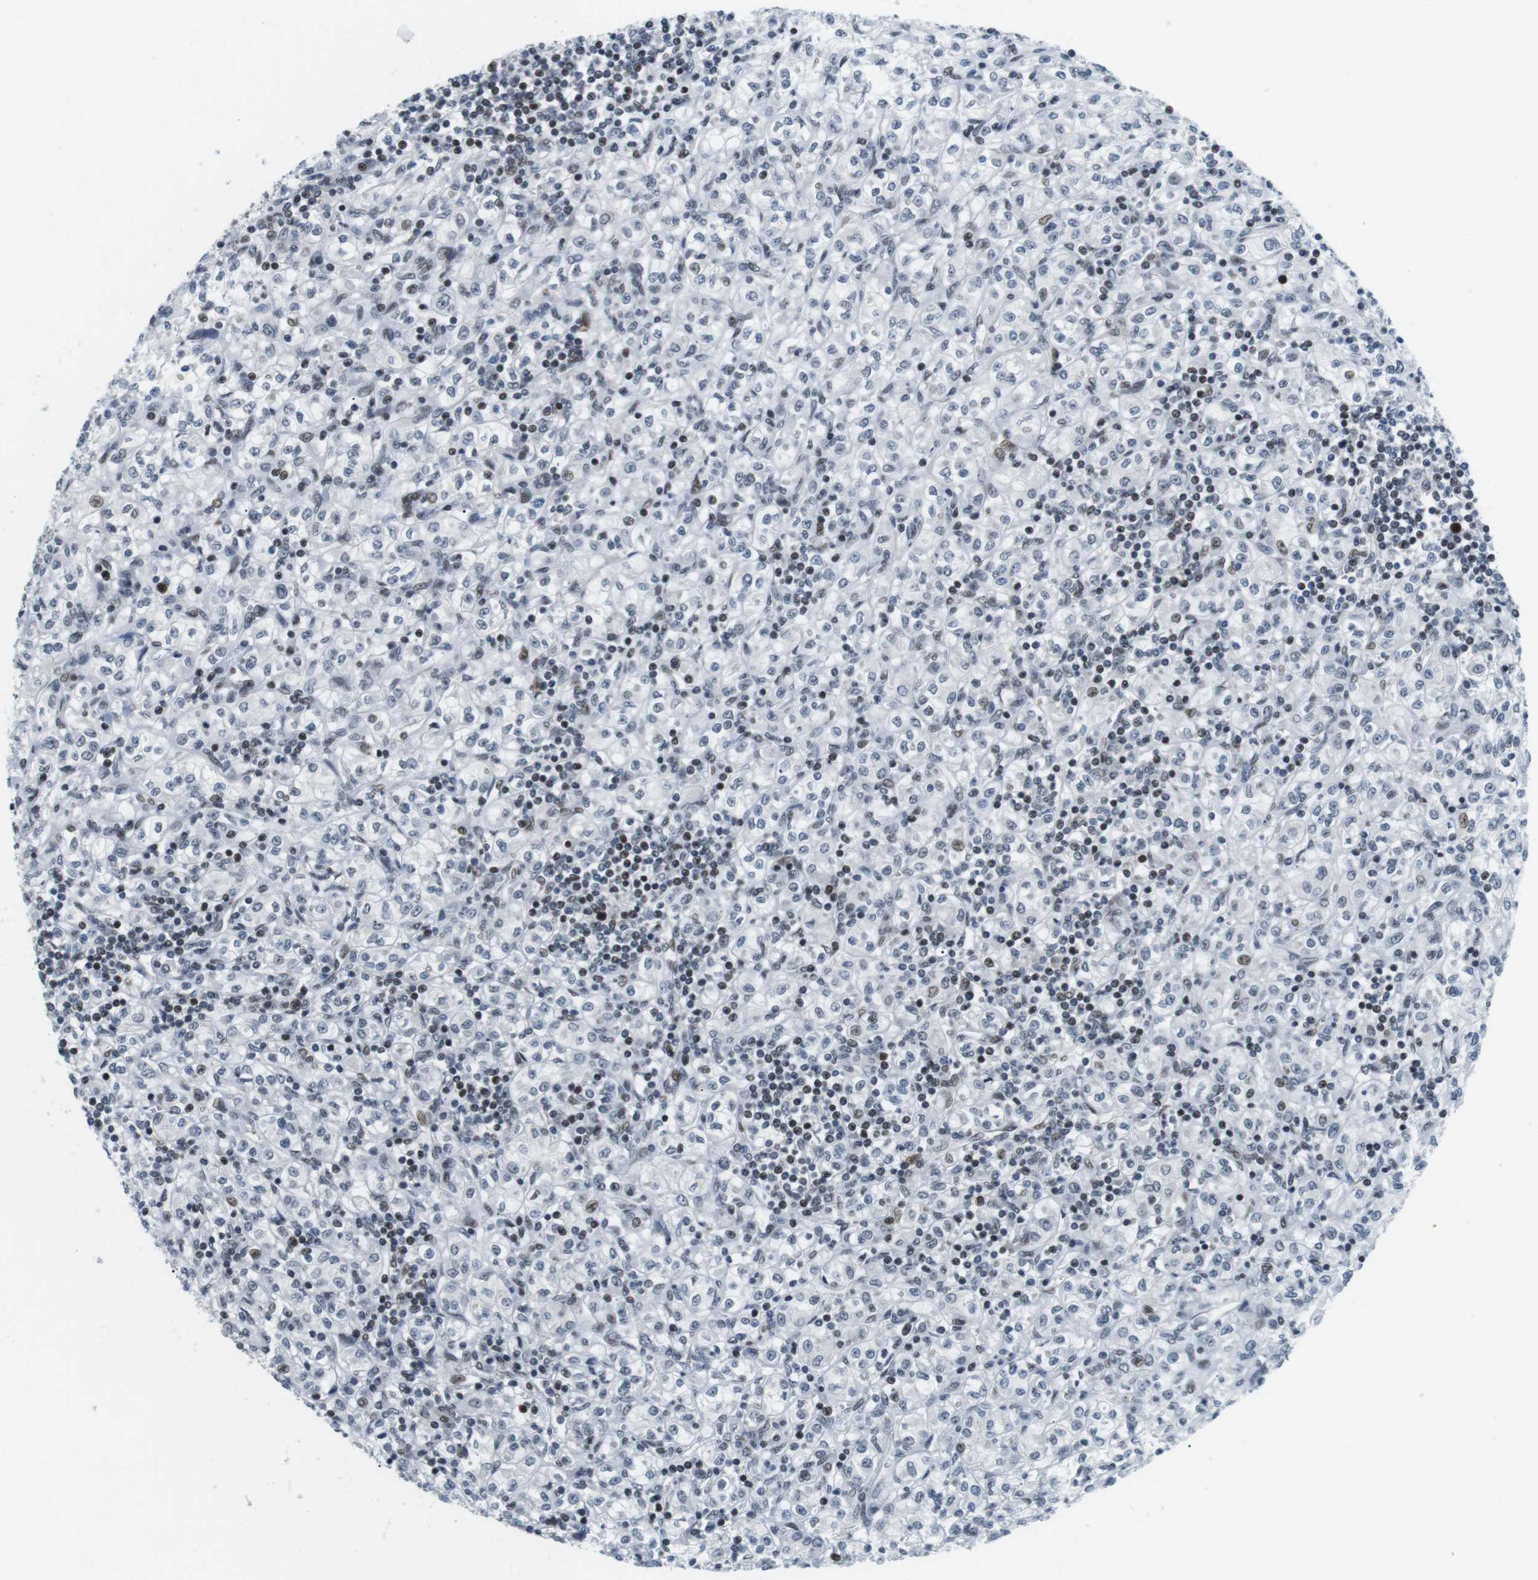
{"staining": {"intensity": "negative", "quantity": "none", "location": "none"}, "tissue": "renal cancer", "cell_type": "Tumor cells", "image_type": "cancer", "snomed": [{"axis": "morphology", "description": "Adenocarcinoma, NOS"}, {"axis": "topography", "description": "Kidney"}], "caption": "This is a photomicrograph of IHC staining of renal adenocarcinoma, which shows no positivity in tumor cells.", "gene": "CDC27", "patient": {"sex": "male", "age": 77}}